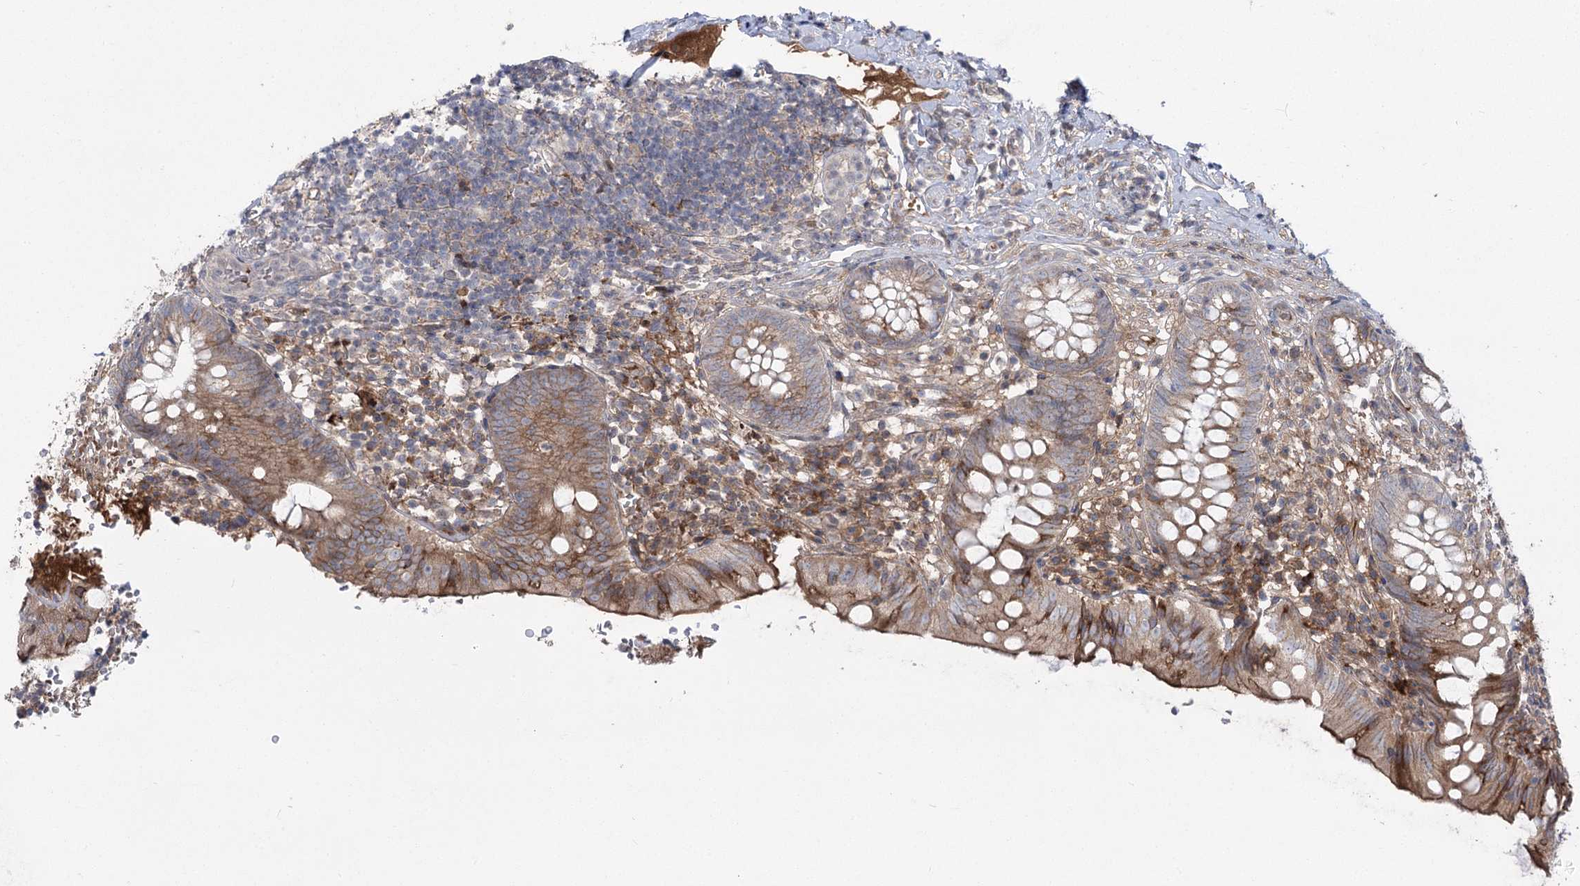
{"staining": {"intensity": "moderate", "quantity": ">75%", "location": "cytoplasmic/membranous"}, "tissue": "appendix", "cell_type": "Glandular cells", "image_type": "normal", "snomed": [{"axis": "morphology", "description": "Normal tissue, NOS"}, {"axis": "topography", "description": "Appendix"}], "caption": "Moderate cytoplasmic/membranous positivity for a protein is present in approximately >75% of glandular cells of normal appendix using immunohistochemistry.", "gene": "PLEKHA5", "patient": {"sex": "male", "age": 8}}